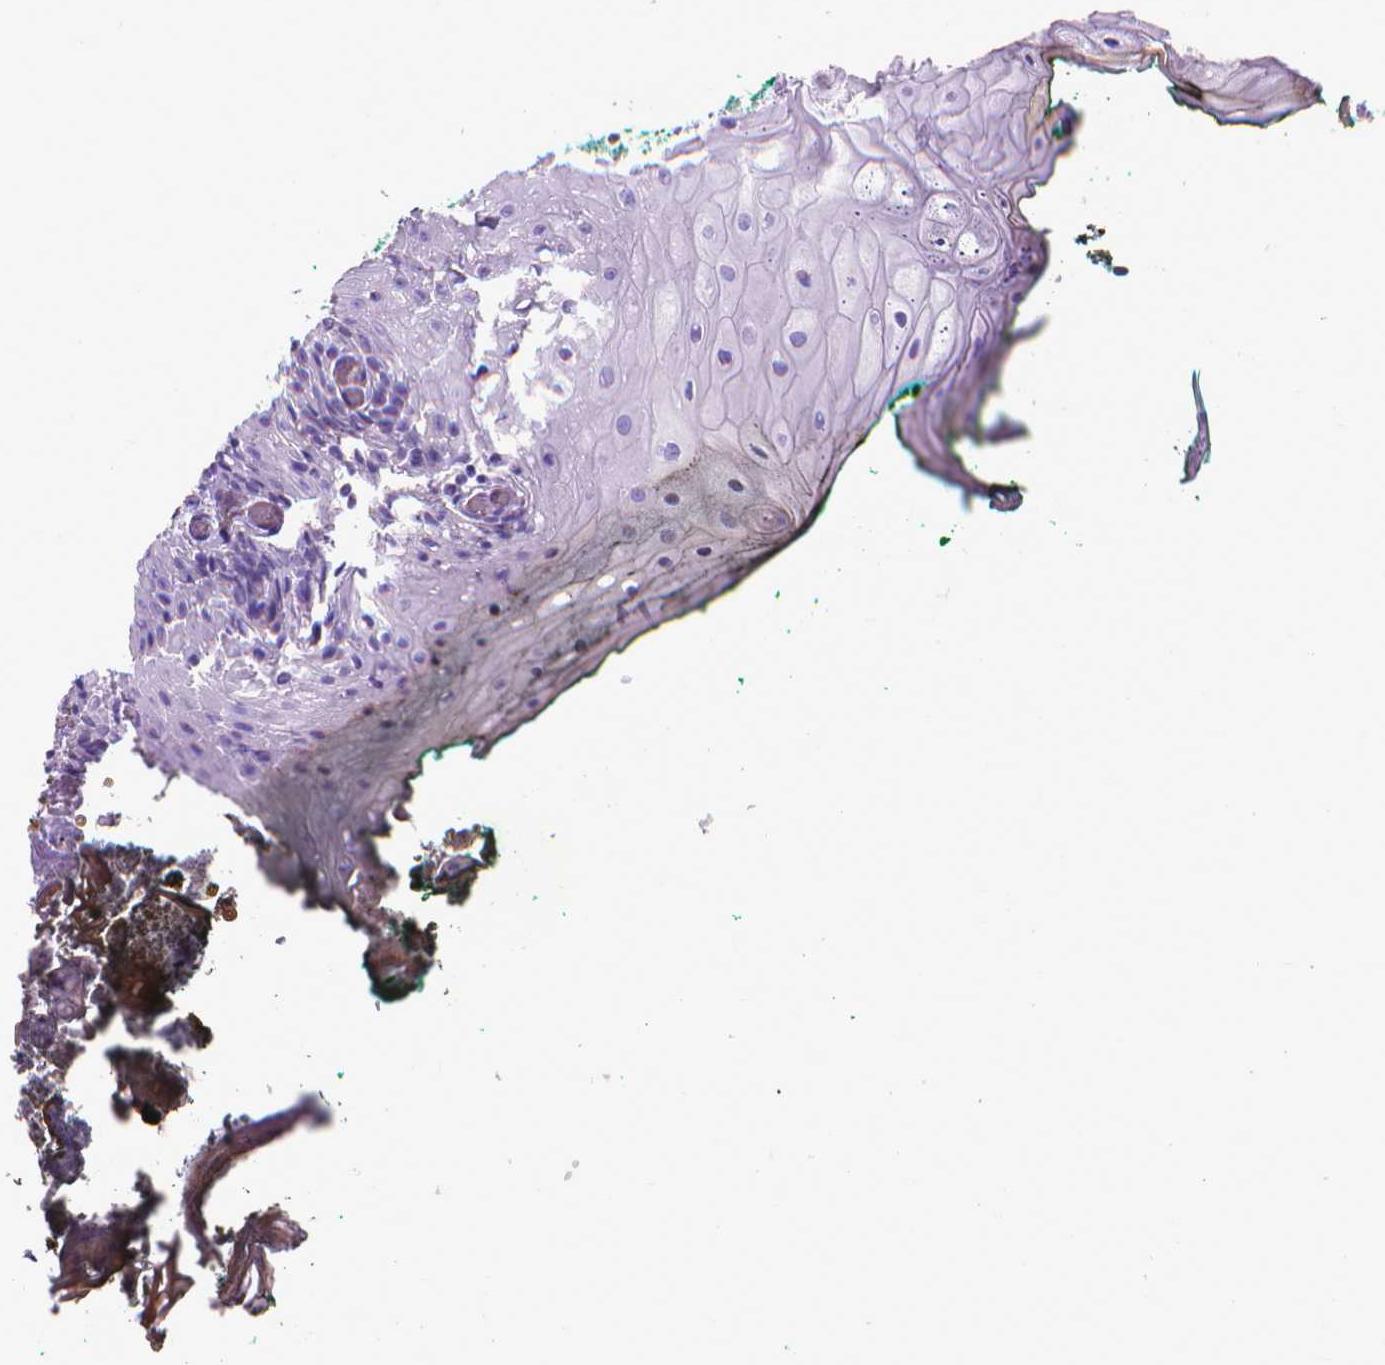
{"staining": {"intensity": "negative", "quantity": "none", "location": "none"}, "tissue": "oral mucosa", "cell_type": "Squamous epithelial cells", "image_type": "normal", "snomed": [{"axis": "morphology", "description": "Normal tissue, NOS"}, {"axis": "topography", "description": "Oral tissue"}, {"axis": "topography", "description": "Head-Neck"}], "caption": "Immunohistochemistry of unremarkable human oral mucosa reveals no staining in squamous epithelial cells. (DAB (3,3'-diaminobenzidine) immunohistochemistry with hematoxylin counter stain).", "gene": "CLIC4", "patient": {"sex": "female", "age": 68}}